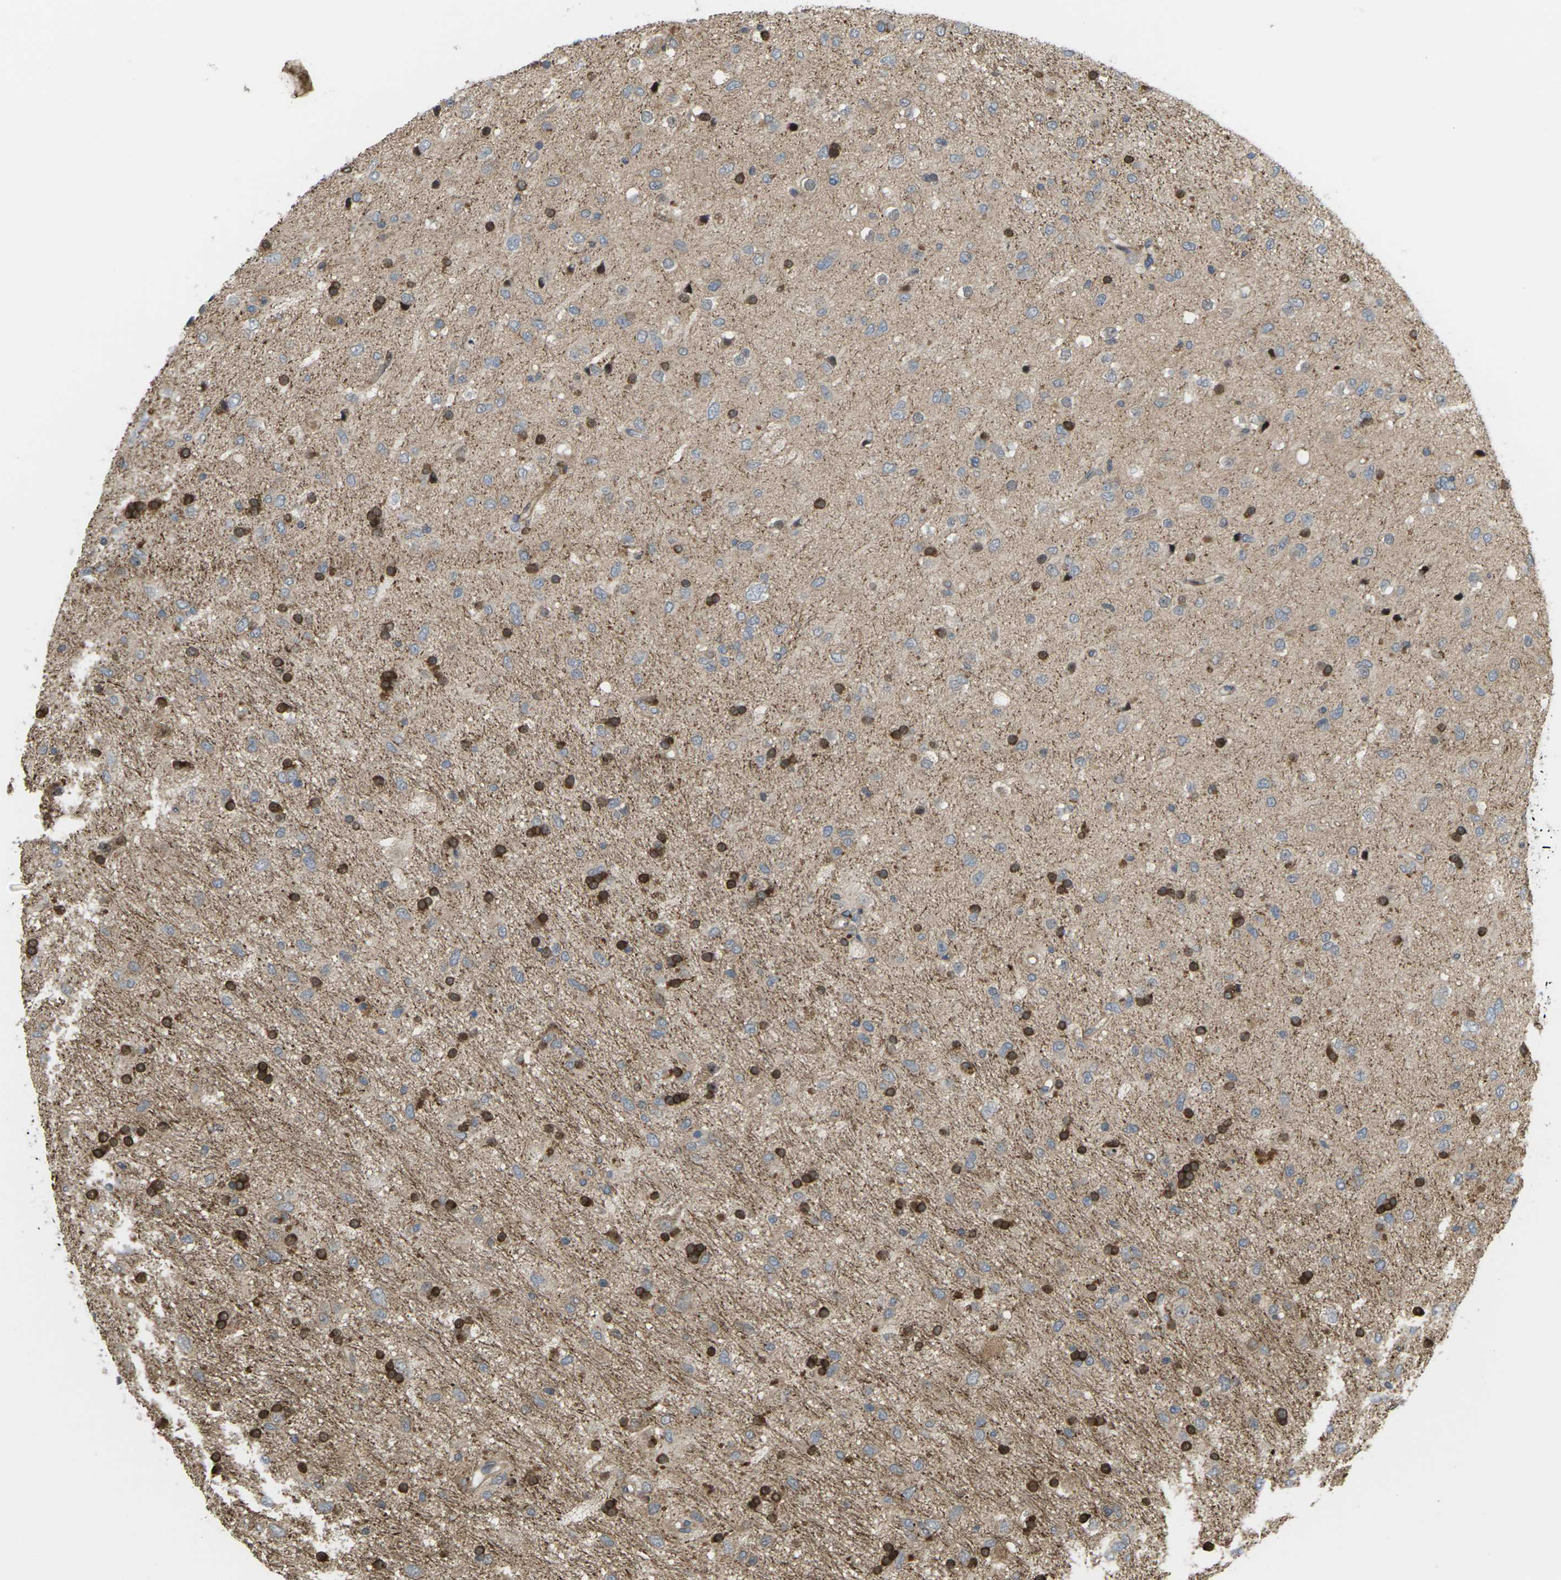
{"staining": {"intensity": "strong", "quantity": "25%-75%", "location": "cytoplasmic/membranous,nuclear"}, "tissue": "glioma", "cell_type": "Tumor cells", "image_type": "cancer", "snomed": [{"axis": "morphology", "description": "Glioma, malignant, Low grade"}, {"axis": "topography", "description": "Brain"}], "caption": "A photomicrograph showing strong cytoplasmic/membranous and nuclear expression in approximately 25%-75% of tumor cells in glioma, as visualized by brown immunohistochemical staining.", "gene": "ROBO1", "patient": {"sex": "male", "age": 77}}